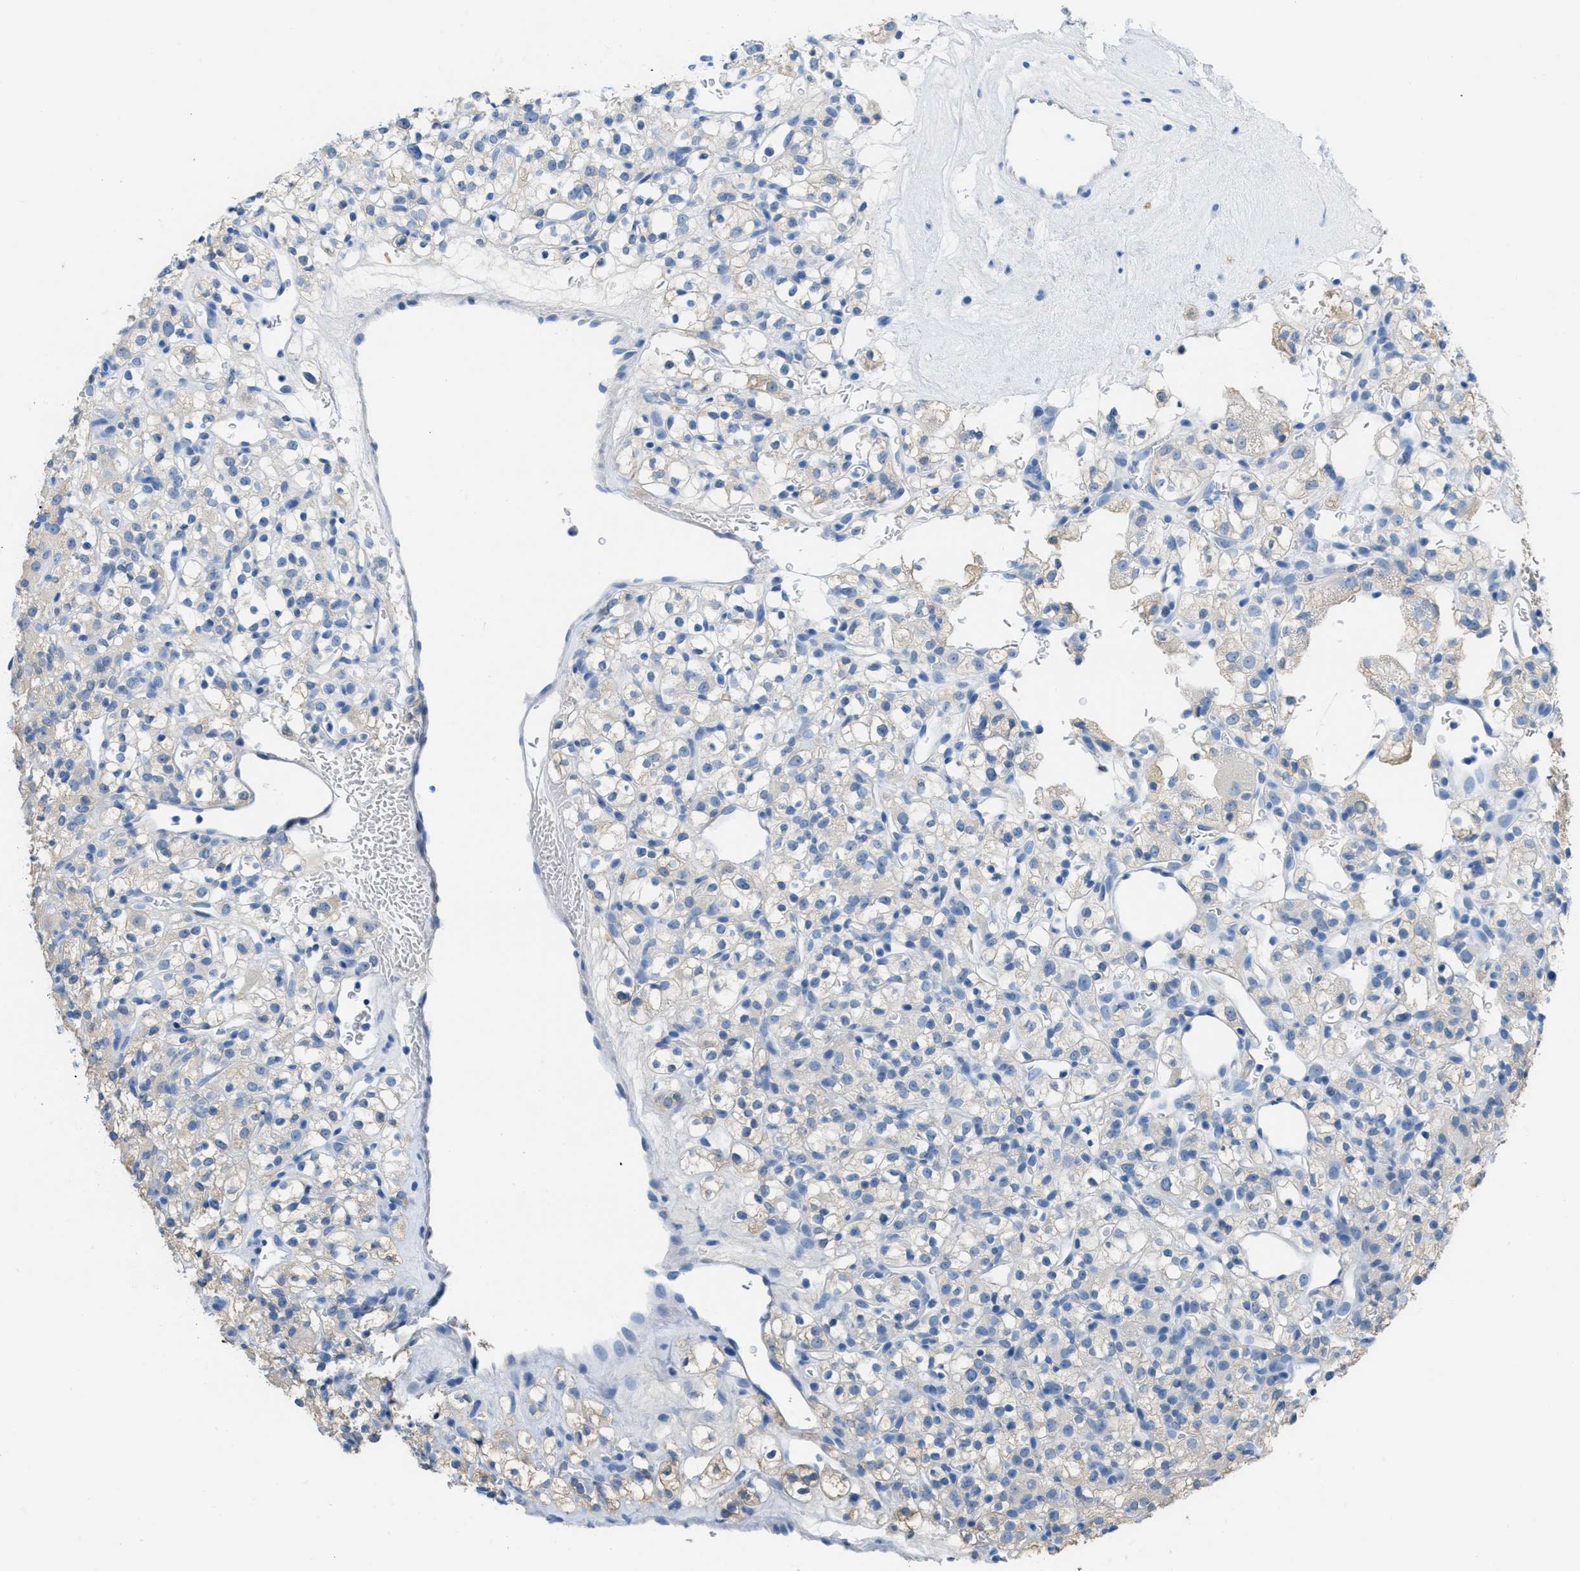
{"staining": {"intensity": "negative", "quantity": "none", "location": "none"}, "tissue": "renal cancer", "cell_type": "Tumor cells", "image_type": "cancer", "snomed": [{"axis": "morphology", "description": "Normal tissue, NOS"}, {"axis": "morphology", "description": "Adenocarcinoma, NOS"}, {"axis": "topography", "description": "Kidney"}], "caption": "The micrograph shows no staining of tumor cells in renal cancer.", "gene": "ASGR1", "patient": {"sex": "female", "age": 72}}